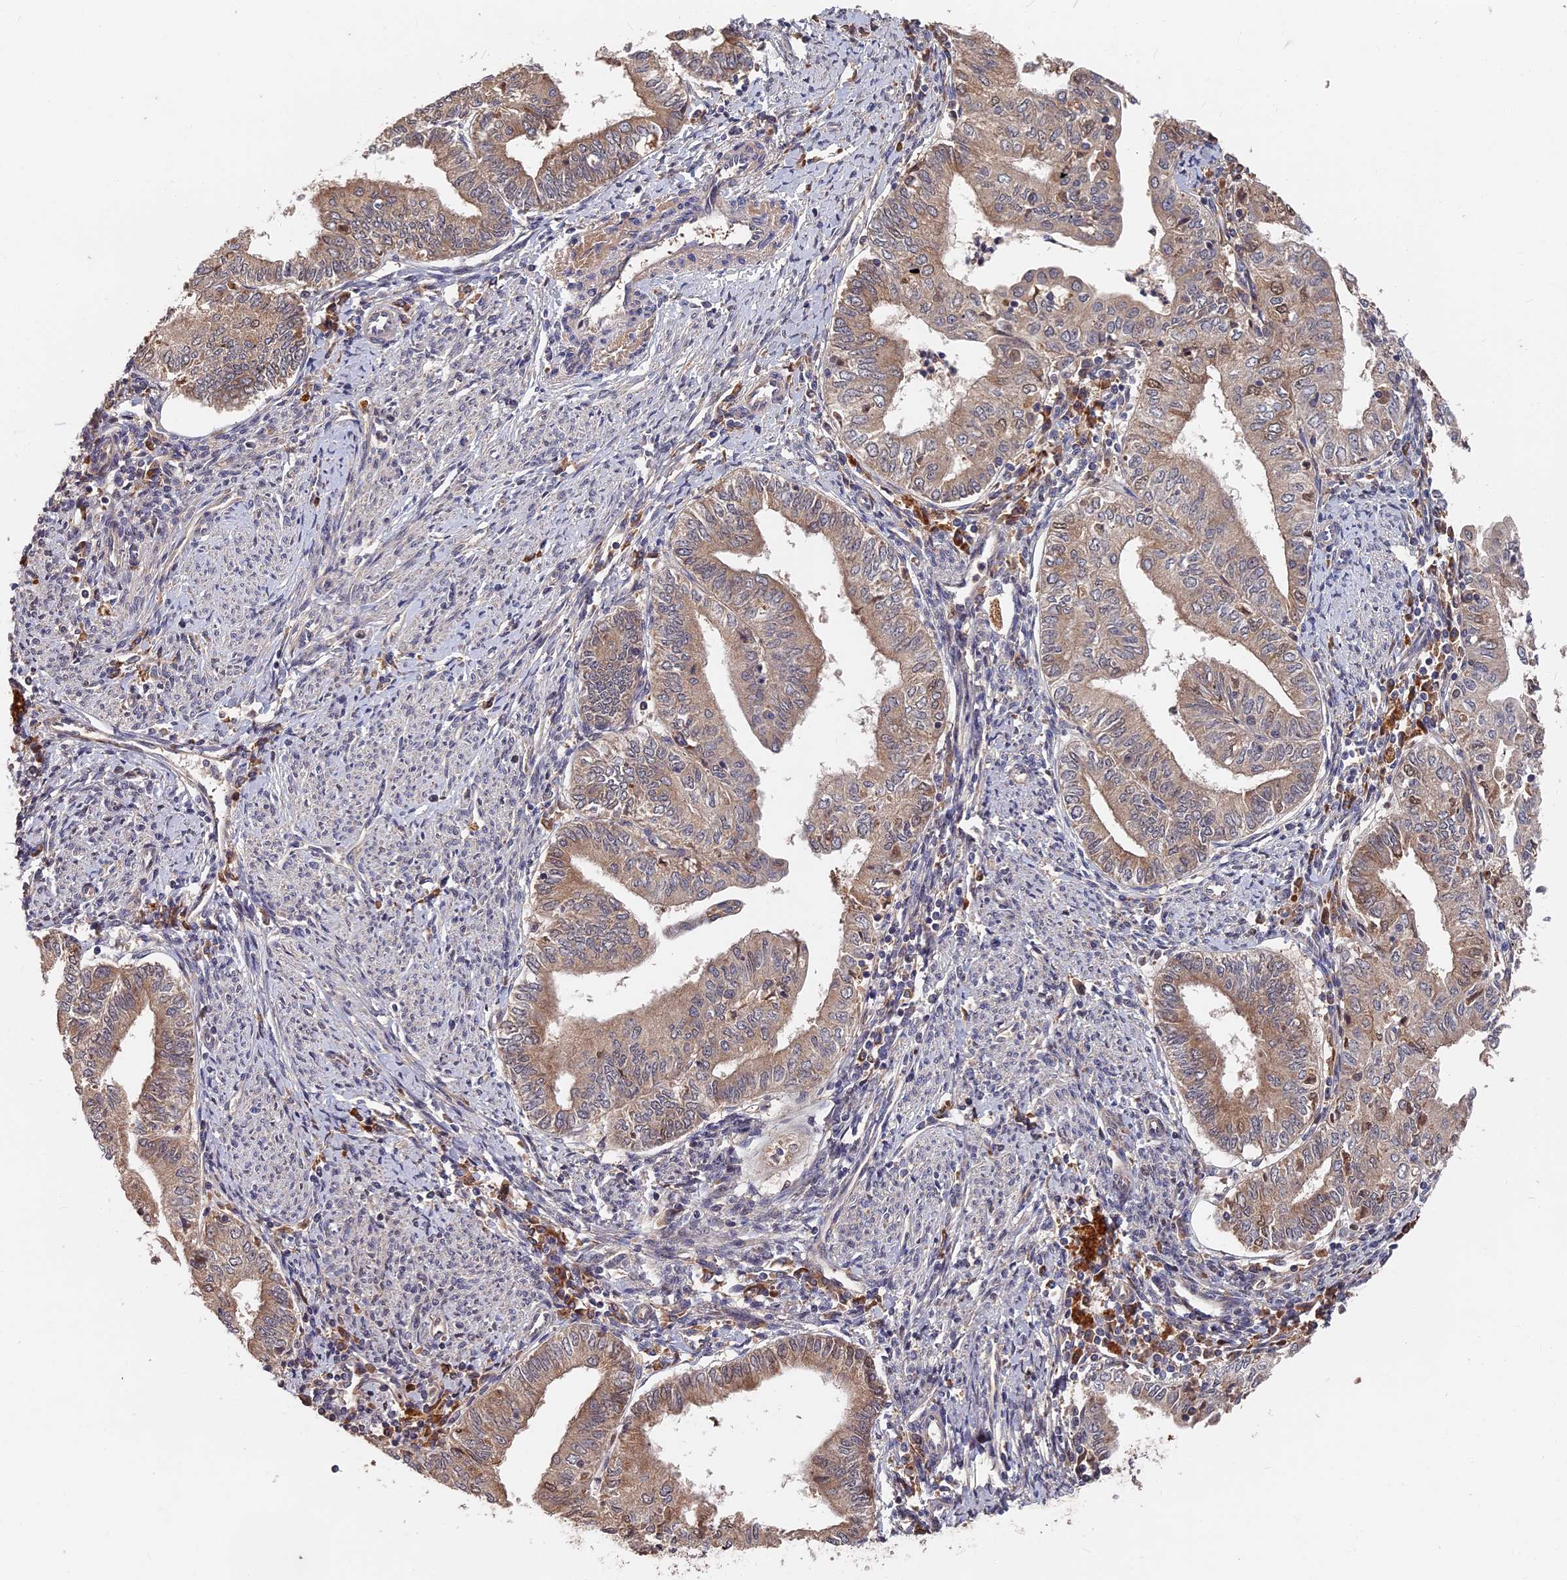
{"staining": {"intensity": "weak", "quantity": ">75%", "location": "cytoplasmic/membranous"}, "tissue": "endometrial cancer", "cell_type": "Tumor cells", "image_type": "cancer", "snomed": [{"axis": "morphology", "description": "Adenocarcinoma, NOS"}, {"axis": "topography", "description": "Endometrium"}], "caption": "The histopathology image reveals immunohistochemical staining of endometrial adenocarcinoma. There is weak cytoplasmic/membranous expression is seen in about >75% of tumor cells.", "gene": "ITIH1", "patient": {"sex": "female", "age": 66}}